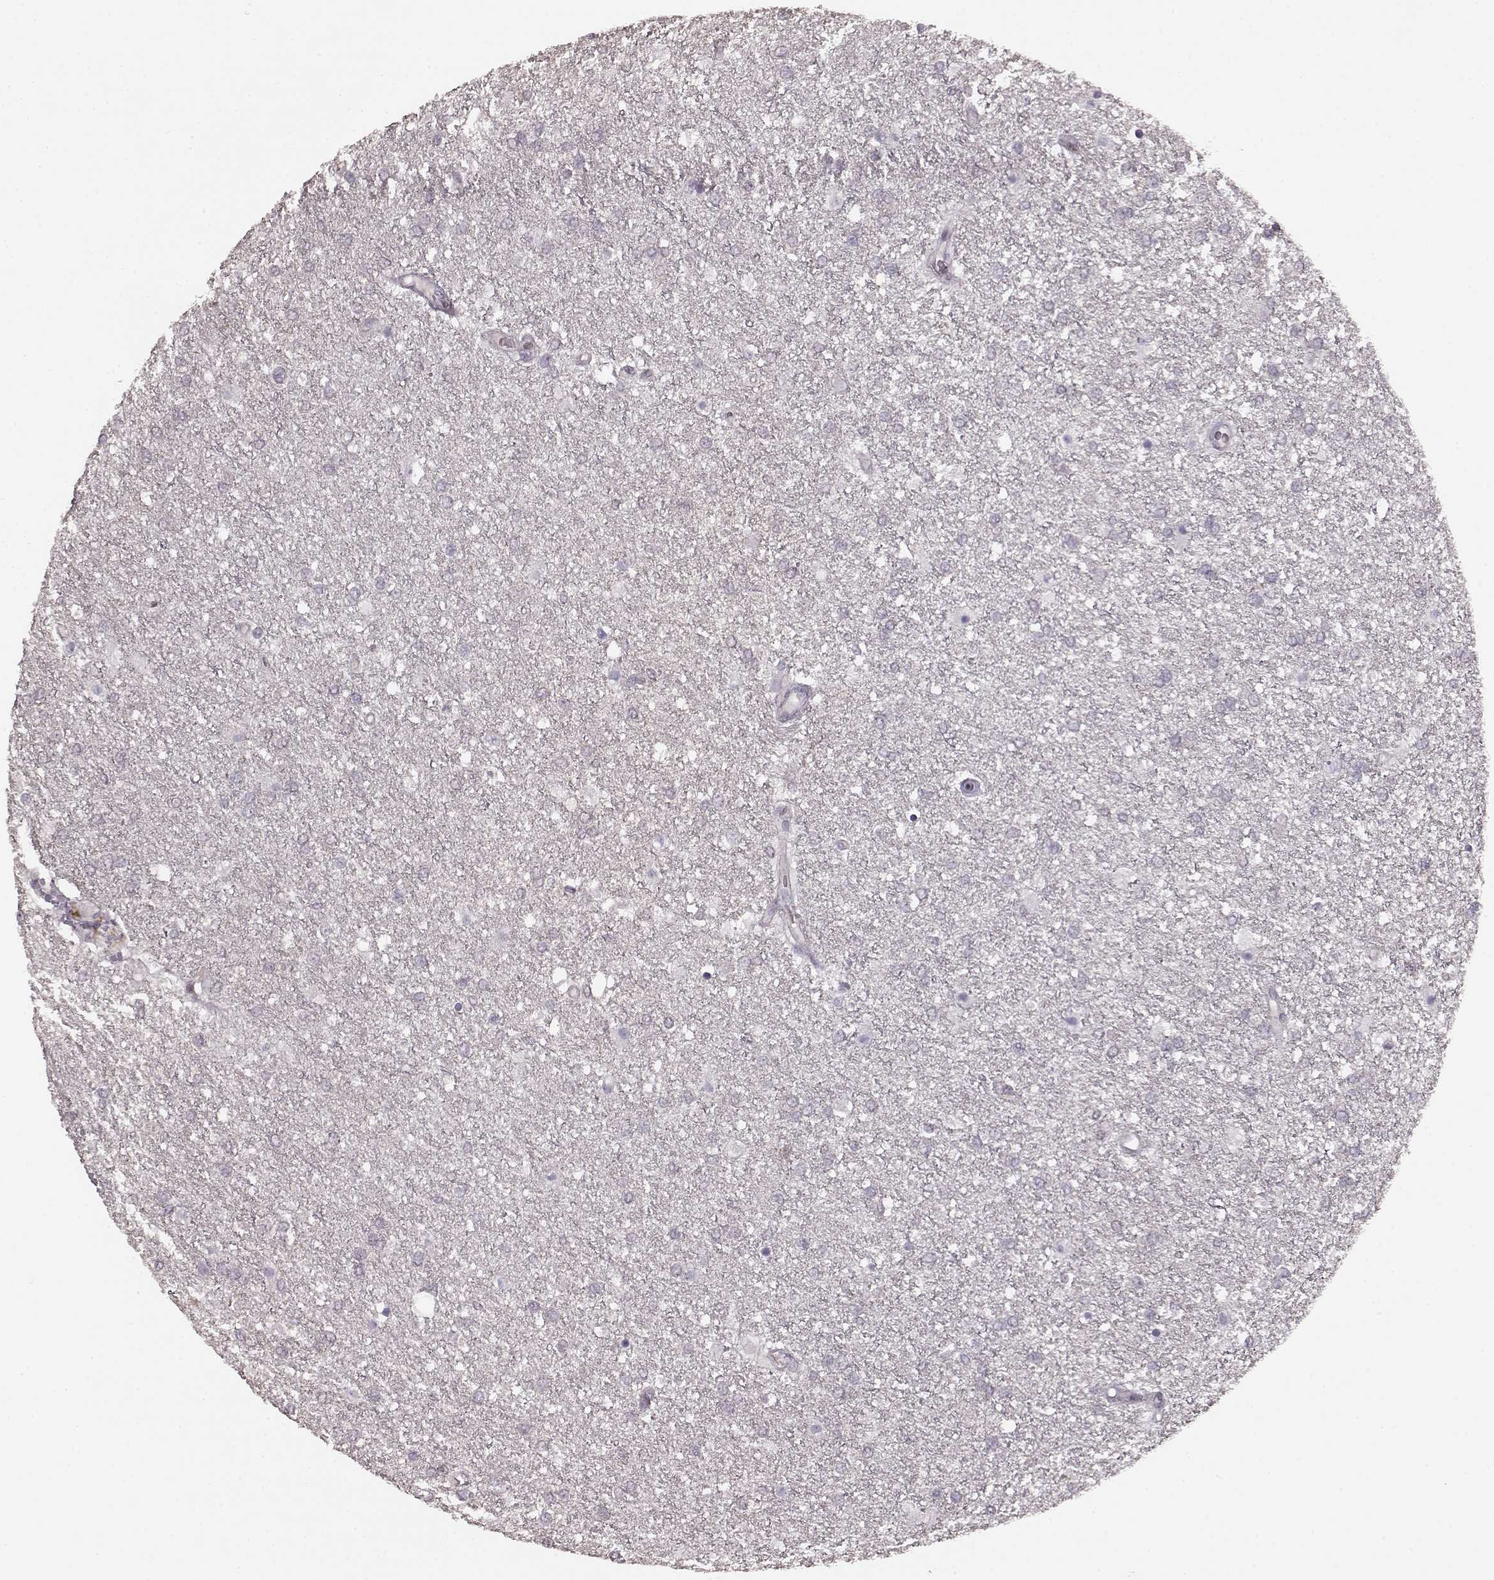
{"staining": {"intensity": "negative", "quantity": "none", "location": "none"}, "tissue": "glioma", "cell_type": "Tumor cells", "image_type": "cancer", "snomed": [{"axis": "morphology", "description": "Glioma, malignant, High grade"}, {"axis": "topography", "description": "Brain"}], "caption": "High power microscopy photomicrograph of an immunohistochemistry micrograph of malignant high-grade glioma, revealing no significant staining in tumor cells.", "gene": "PDCD1", "patient": {"sex": "female", "age": 61}}